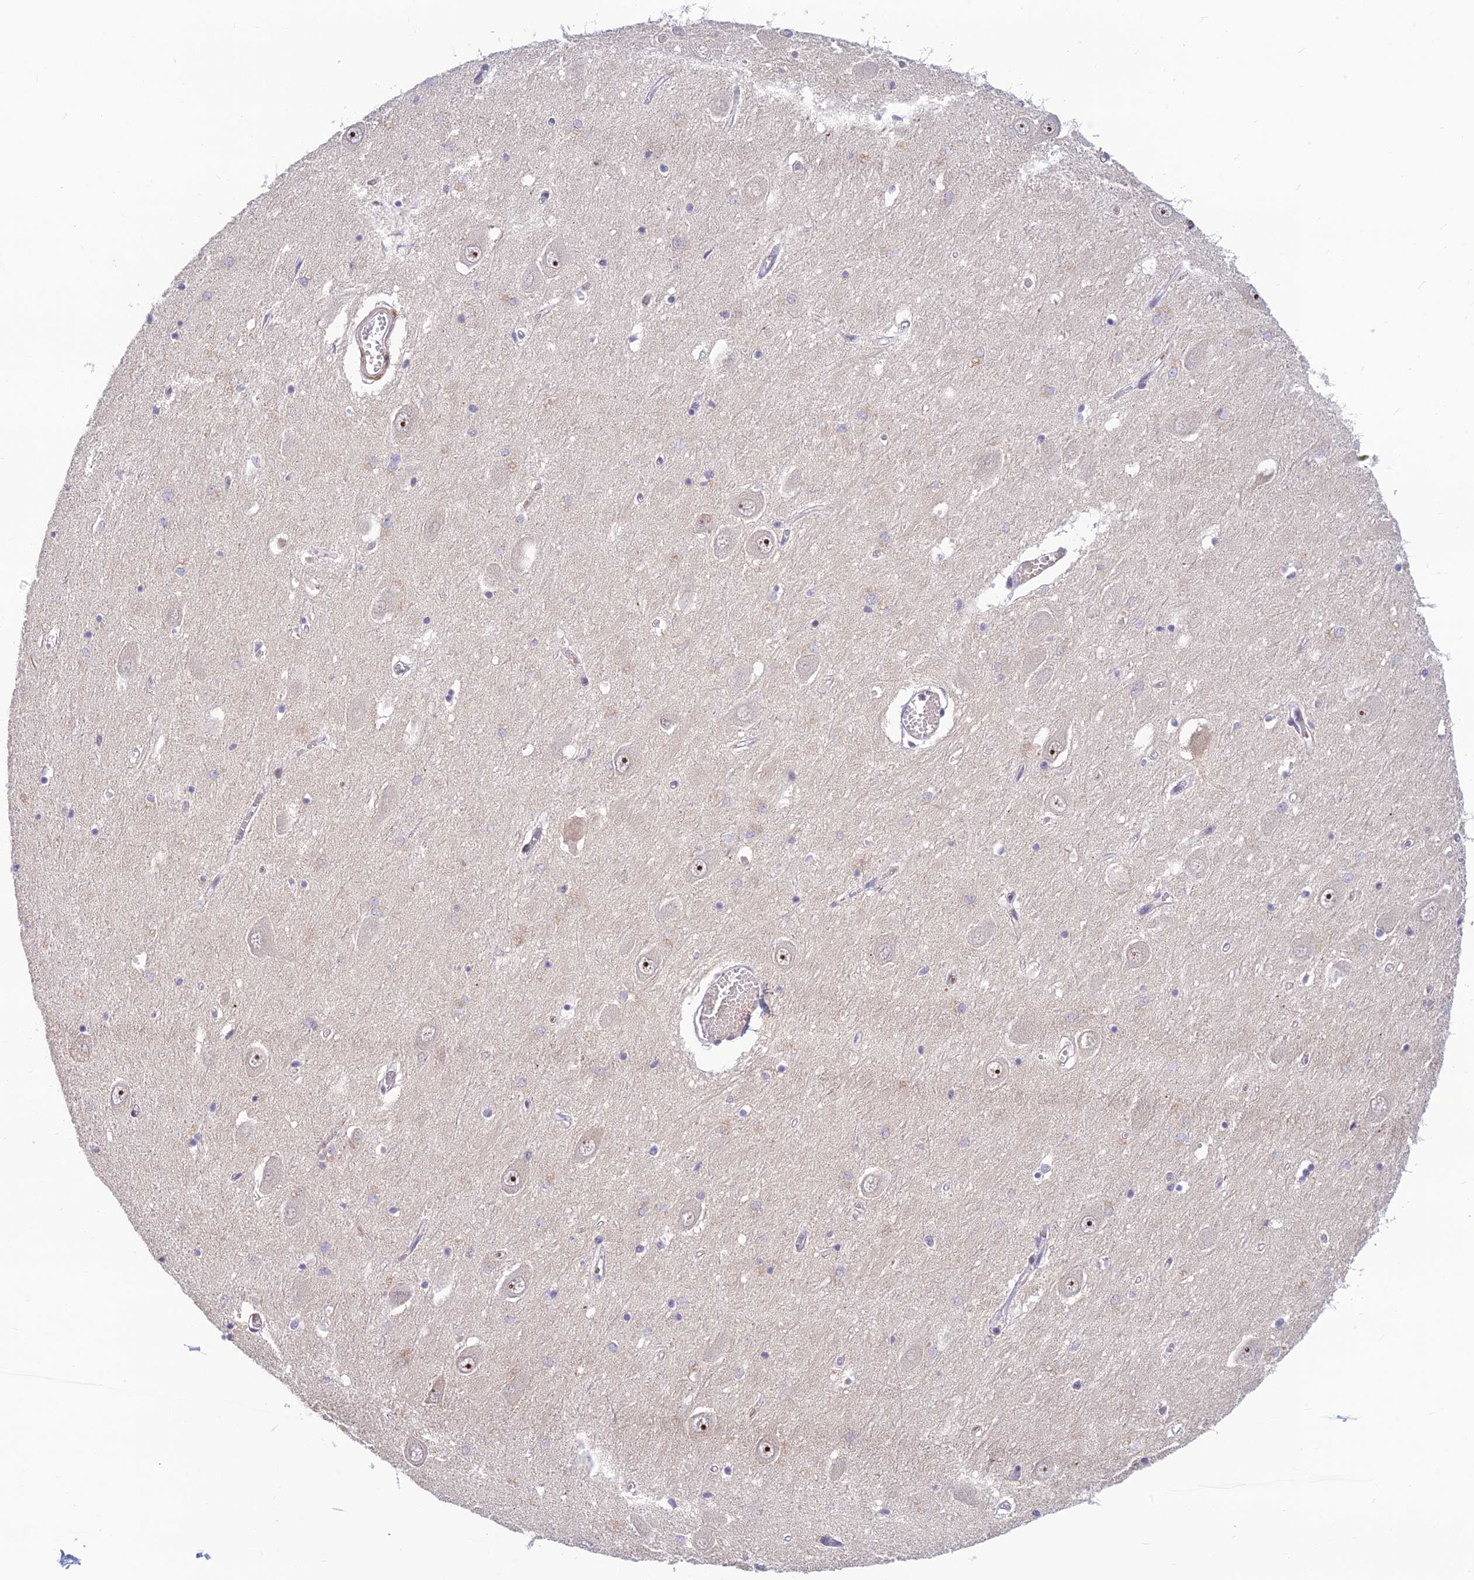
{"staining": {"intensity": "negative", "quantity": "none", "location": "none"}, "tissue": "hippocampus", "cell_type": "Glial cells", "image_type": "normal", "snomed": [{"axis": "morphology", "description": "Normal tissue, NOS"}, {"axis": "topography", "description": "Hippocampus"}], "caption": "An image of hippocampus stained for a protein demonstrates no brown staining in glial cells. (Immunohistochemistry (ihc), brightfield microscopy, high magnification).", "gene": "ASPDH", "patient": {"sex": "male", "age": 70}}